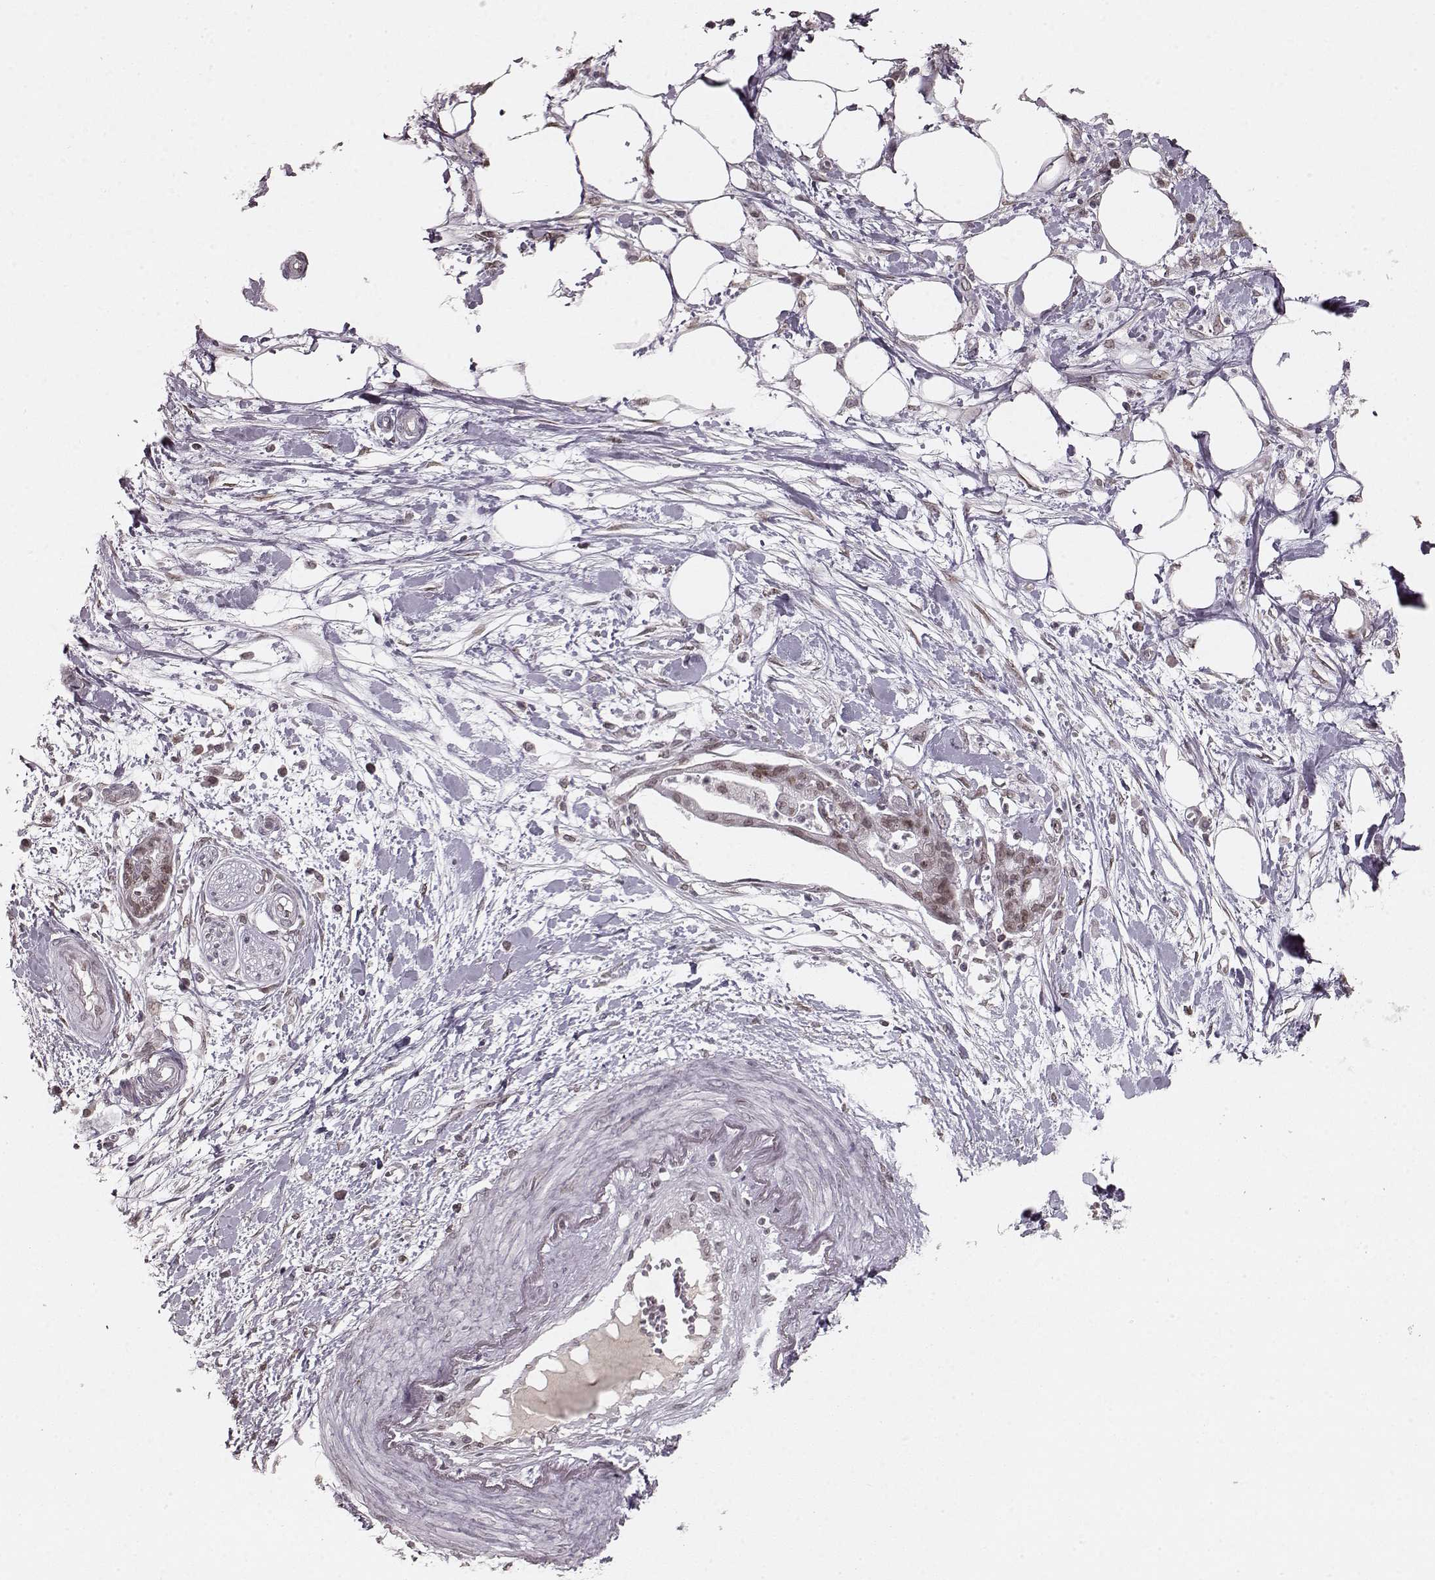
{"staining": {"intensity": "weak", "quantity": ">75%", "location": "cytoplasmic/membranous,nuclear"}, "tissue": "pancreatic cancer", "cell_type": "Tumor cells", "image_type": "cancer", "snomed": [{"axis": "morphology", "description": "Normal tissue, NOS"}, {"axis": "morphology", "description": "Adenocarcinoma, NOS"}, {"axis": "topography", "description": "Lymph node"}, {"axis": "topography", "description": "Pancreas"}], "caption": "Tumor cells demonstrate low levels of weak cytoplasmic/membranous and nuclear staining in approximately >75% of cells in human pancreatic cancer (adenocarcinoma).", "gene": "DCAF12", "patient": {"sex": "female", "age": 58}}